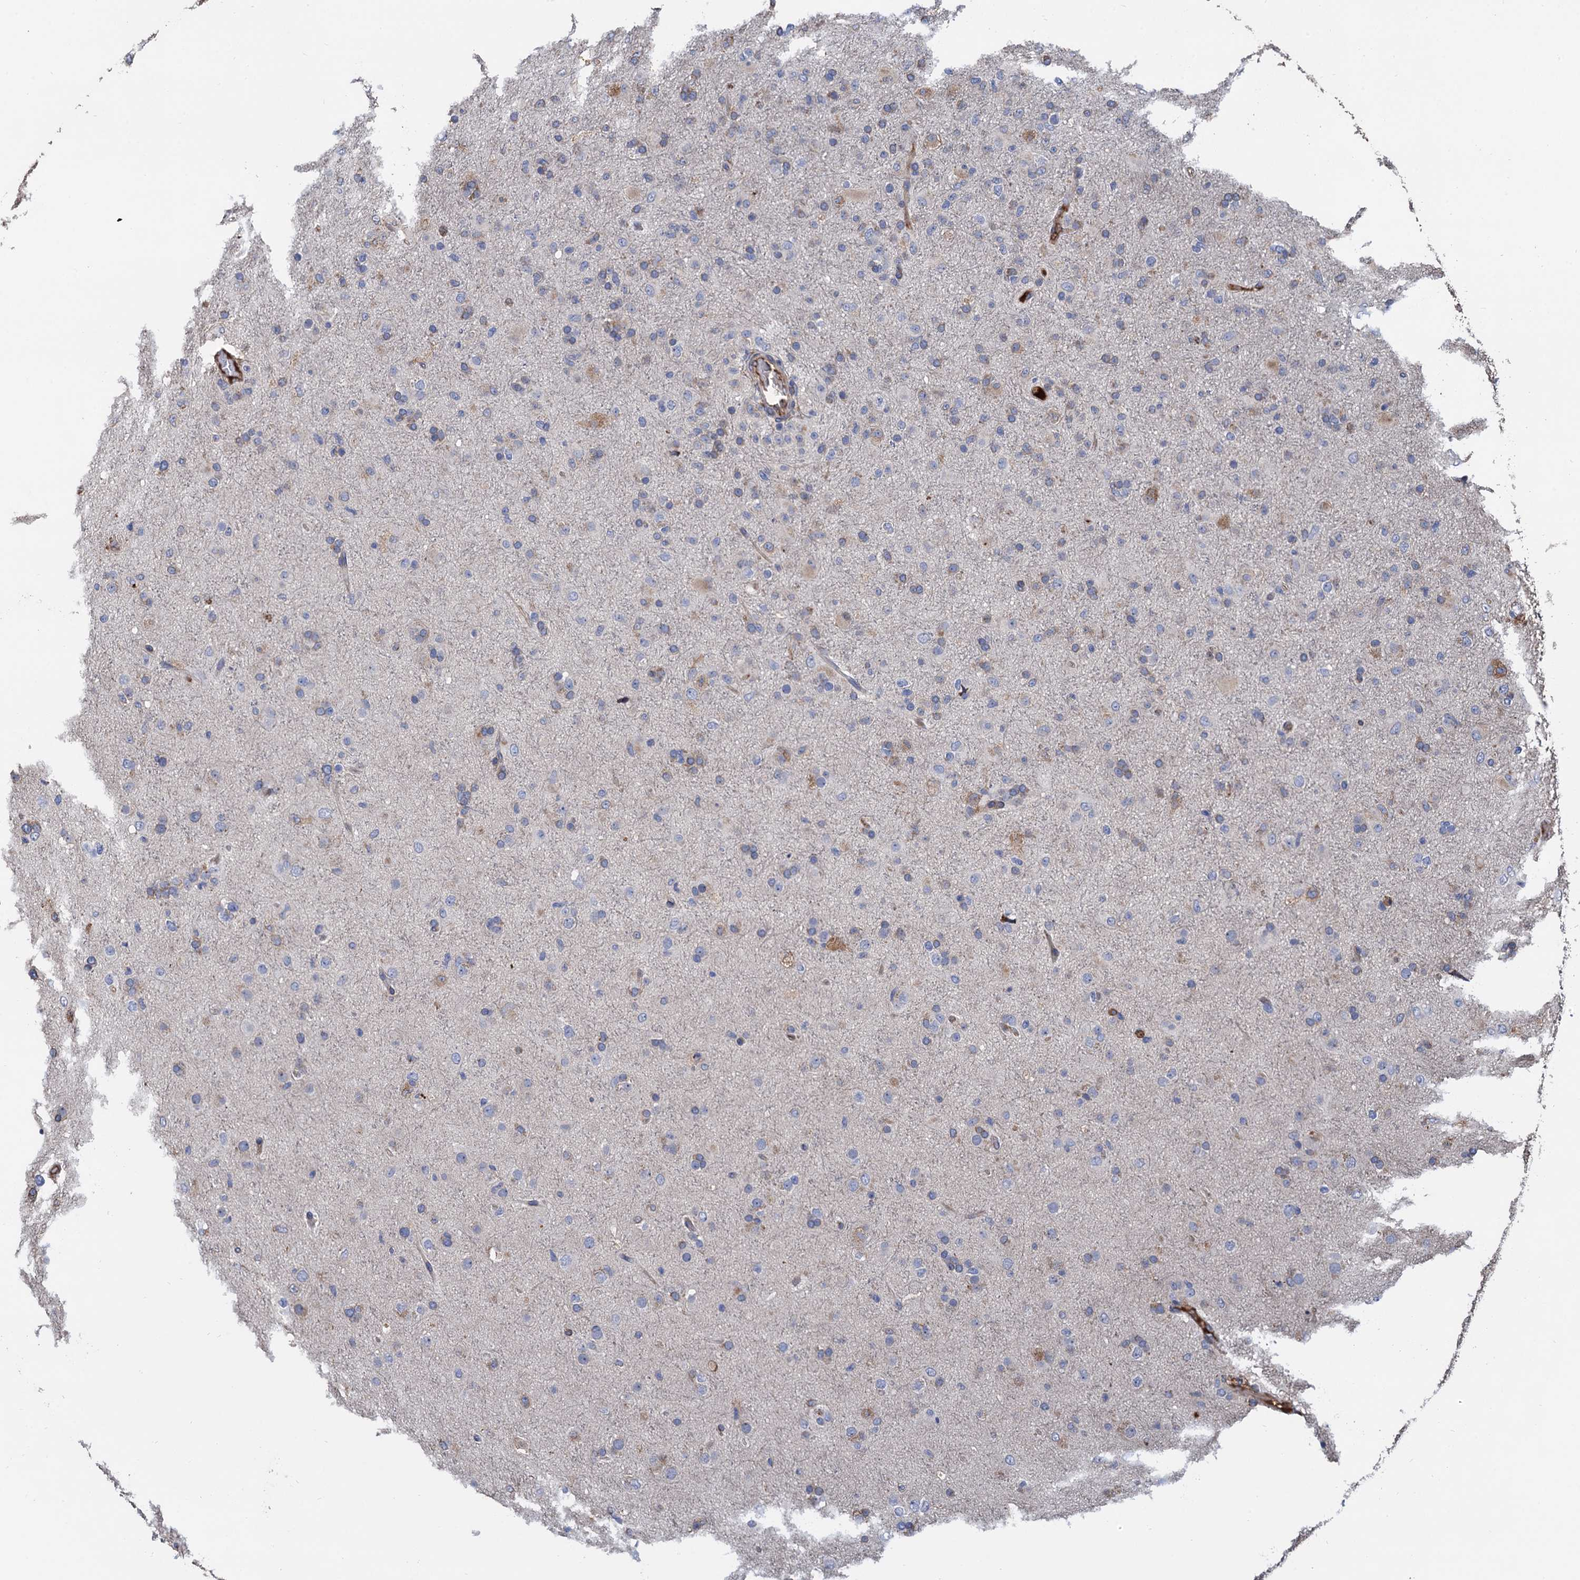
{"staining": {"intensity": "negative", "quantity": "none", "location": "none"}, "tissue": "glioma", "cell_type": "Tumor cells", "image_type": "cancer", "snomed": [{"axis": "morphology", "description": "Glioma, malignant, Low grade"}, {"axis": "topography", "description": "Brain"}], "caption": "High power microscopy photomicrograph of an IHC image of glioma, revealing no significant positivity in tumor cells. Brightfield microscopy of immunohistochemistry (IHC) stained with DAB (brown) and hematoxylin (blue), captured at high magnification.", "gene": "CNNM1", "patient": {"sex": "male", "age": 65}}